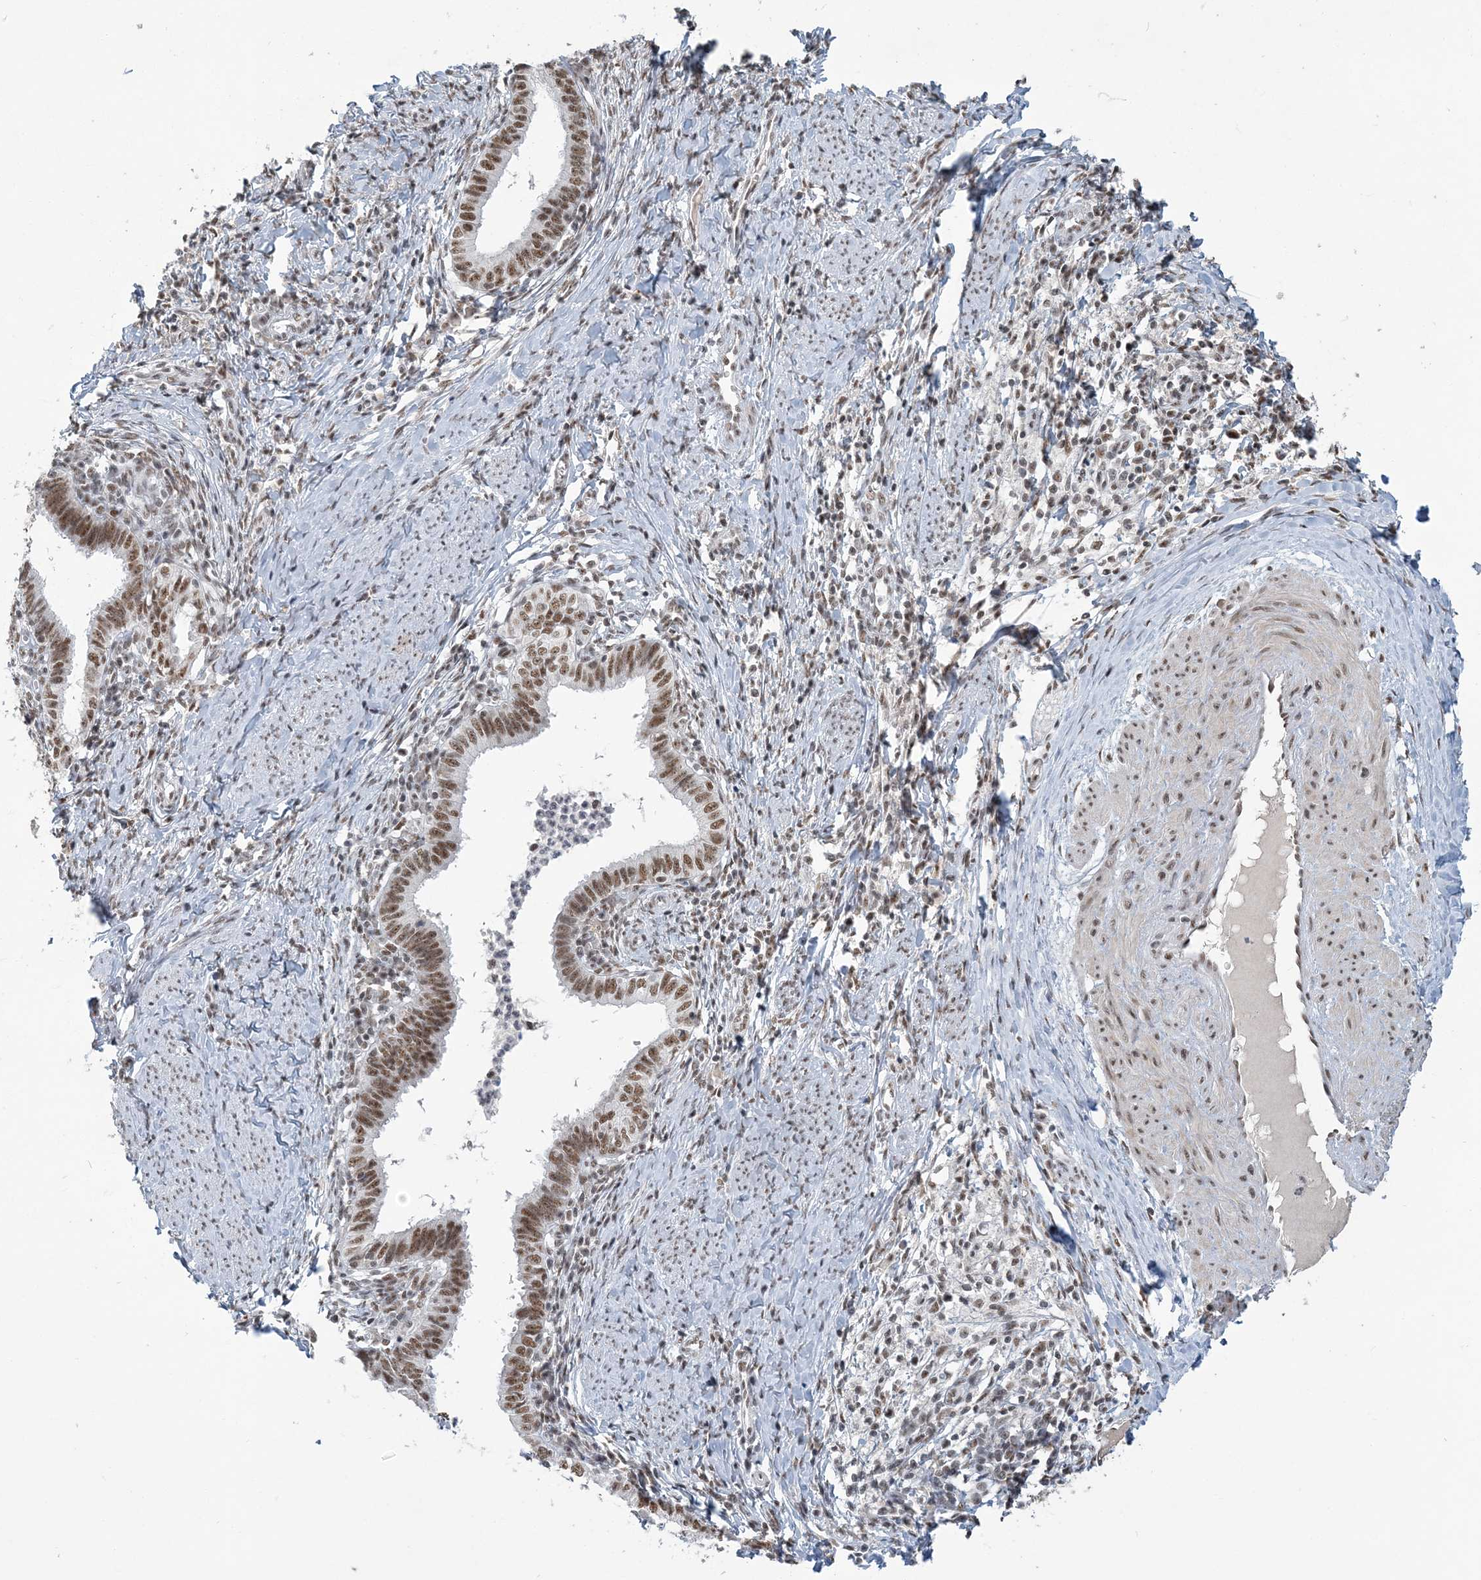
{"staining": {"intensity": "moderate", "quantity": ">75%", "location": "nuclear"}, "tissue": "cervical cancer", "cell_type": "Tumor cells", "image_type": "cancer", "snomed": [{"axis": "morphology", "description": "Adenocarcinoma, NOS"}, {"axis": "topography", "description": "Cervix"}], "caption": "The immunohistochemical stain labels moderate nuclear staining in tumor cells of cervical adenocarcinoma tissue.", "gene": "PLRG1", "patient": {"sex": "female", "age": 36}}